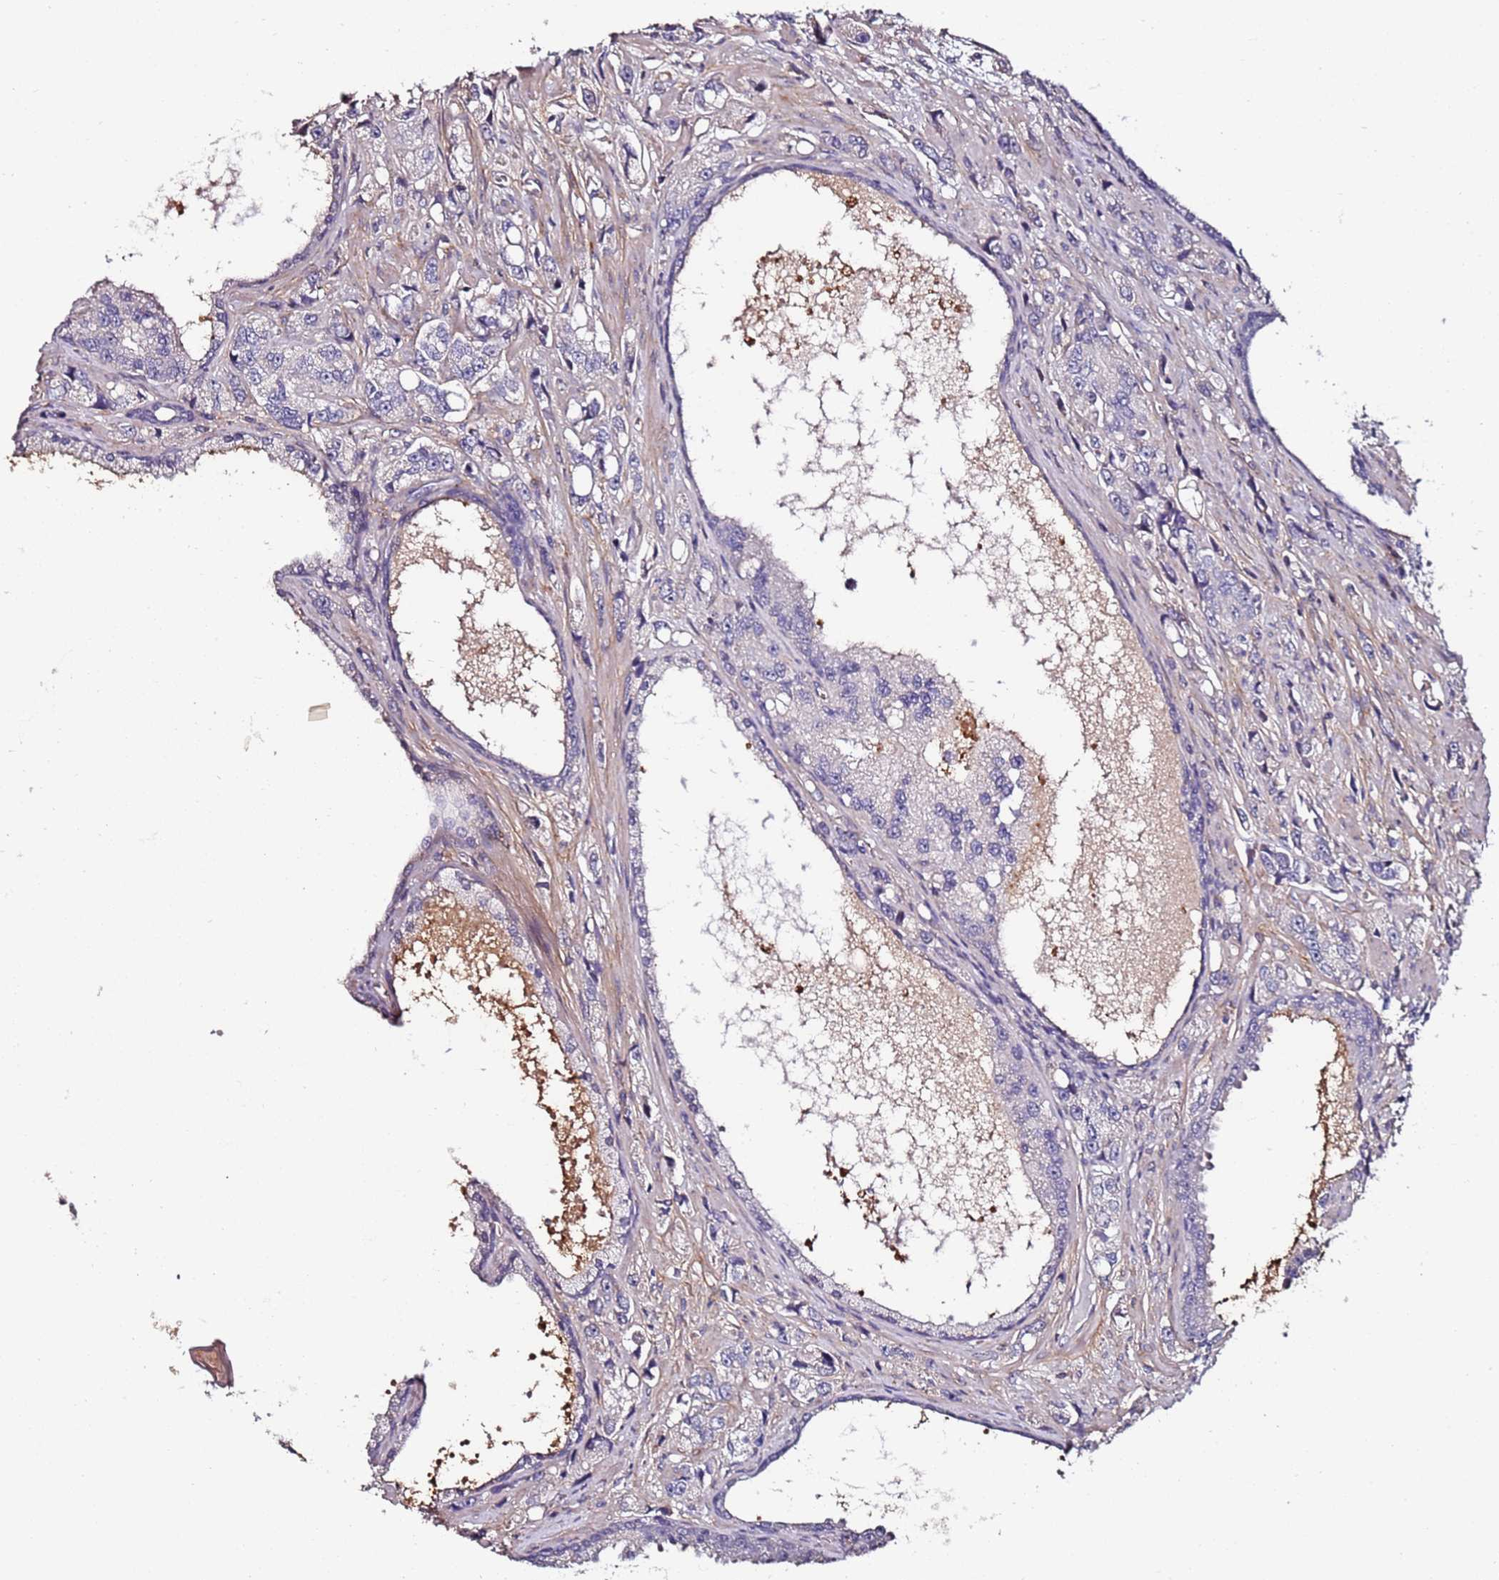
{"staining": {"intensity": "negative", "quantity": "none", "location": "none"}, "tissue": "prostate cancer", "cell_type": "Tumor cells", "image_type": "cancer", "snomed": [{"axis": "morphology", "description": "Adenocarcinoma, High grade"}, {"axis": "topography", "description": "Prostate"}], "caption": "The immunohistochemistry image has no significant staining in tumor cells of prostate cancer tissue. (Stains: DAB (3,3'-diaminobenzidine) immunohistochemistry with hematoxylin counter stain, Microscopy: brightfield microscopy at high magnification).", "gene": "C3orf80", "patient": {"sex": "male", "age": 74}}